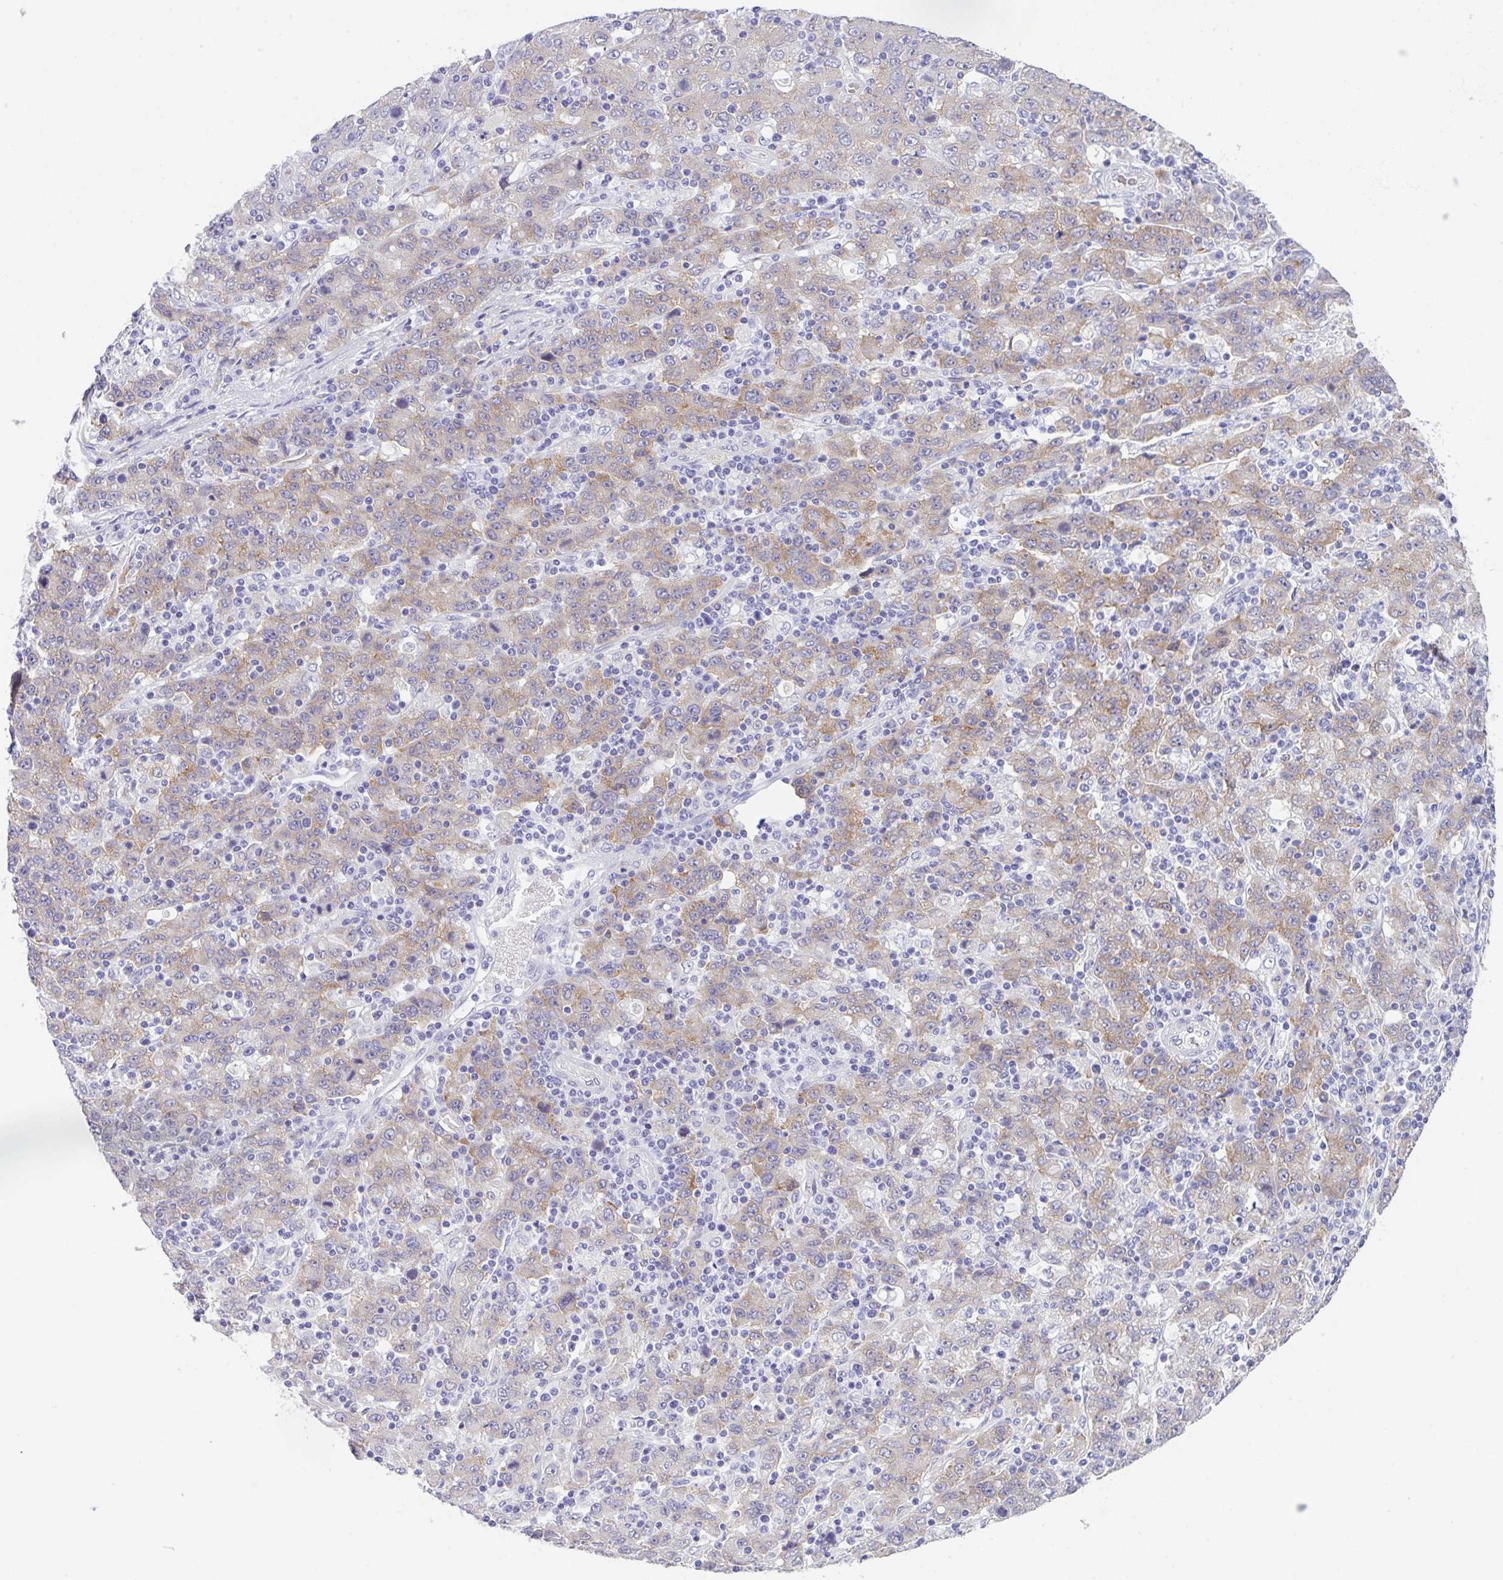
{"staining": {"intensity": "weak", "quantity": "25%-75%", "location": "cytoplasmic/membranous"}, "tissue": "stomach cancer", "cell_type": "Tumor cells", "image_type": "cancer", "snomed": [{"axis": "morphology", "description": "Adenocarcinoma, NOS"}, {"axis": "topography", "description": "Stomach, upper"}], "caption": "The micrograph shows staining of adenocarcinoma (stomach), revealing weak cytoplasmic/membranous protein staining (brown color) within tumor cells. (DAB IHC with brightfield microscopy, high magnification).", "gene": "TRAF4", "patient": {"sex": "male", "age": 69}}